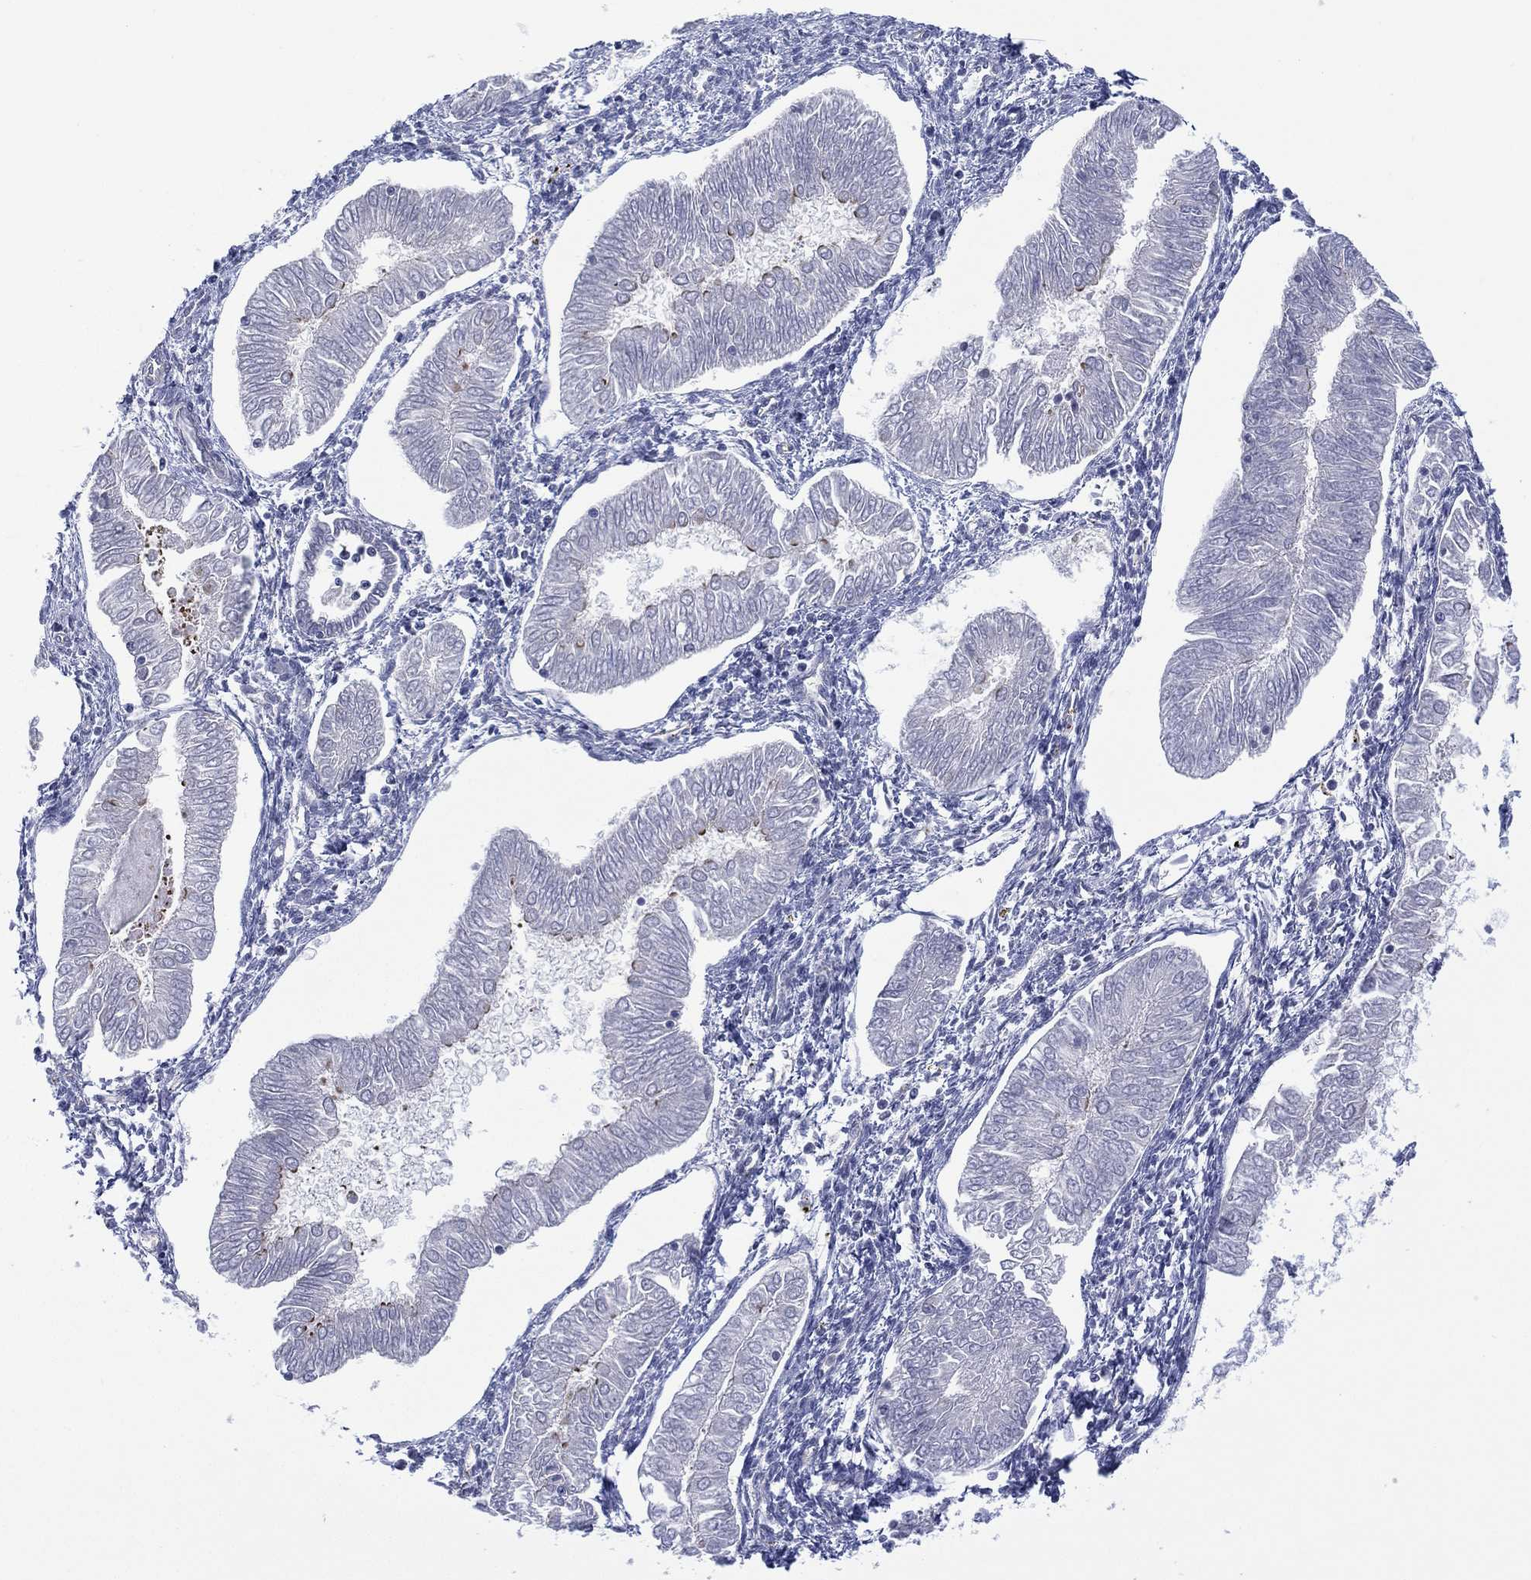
{"staining": {"intensity": "negative", "quantity": "none", "location": "none"}, "tissue": "endometrial cancer", "cell_type": "Tumor cells", "image_type": "cancer", "snomed": [{"axis": "morphology", "description": "Adenocarcinoma, NOS"}, {"axis": "topography", "description": "Endometrium"}], "caption": "This is a photomicrograph of immunohistochemistry (IHC) staining of endometrial cancer (adenocarcinoma), which shows no positivity in tumor cells.", "gene": "GSE1", "patient": {"sex": "female", "age": 53}}